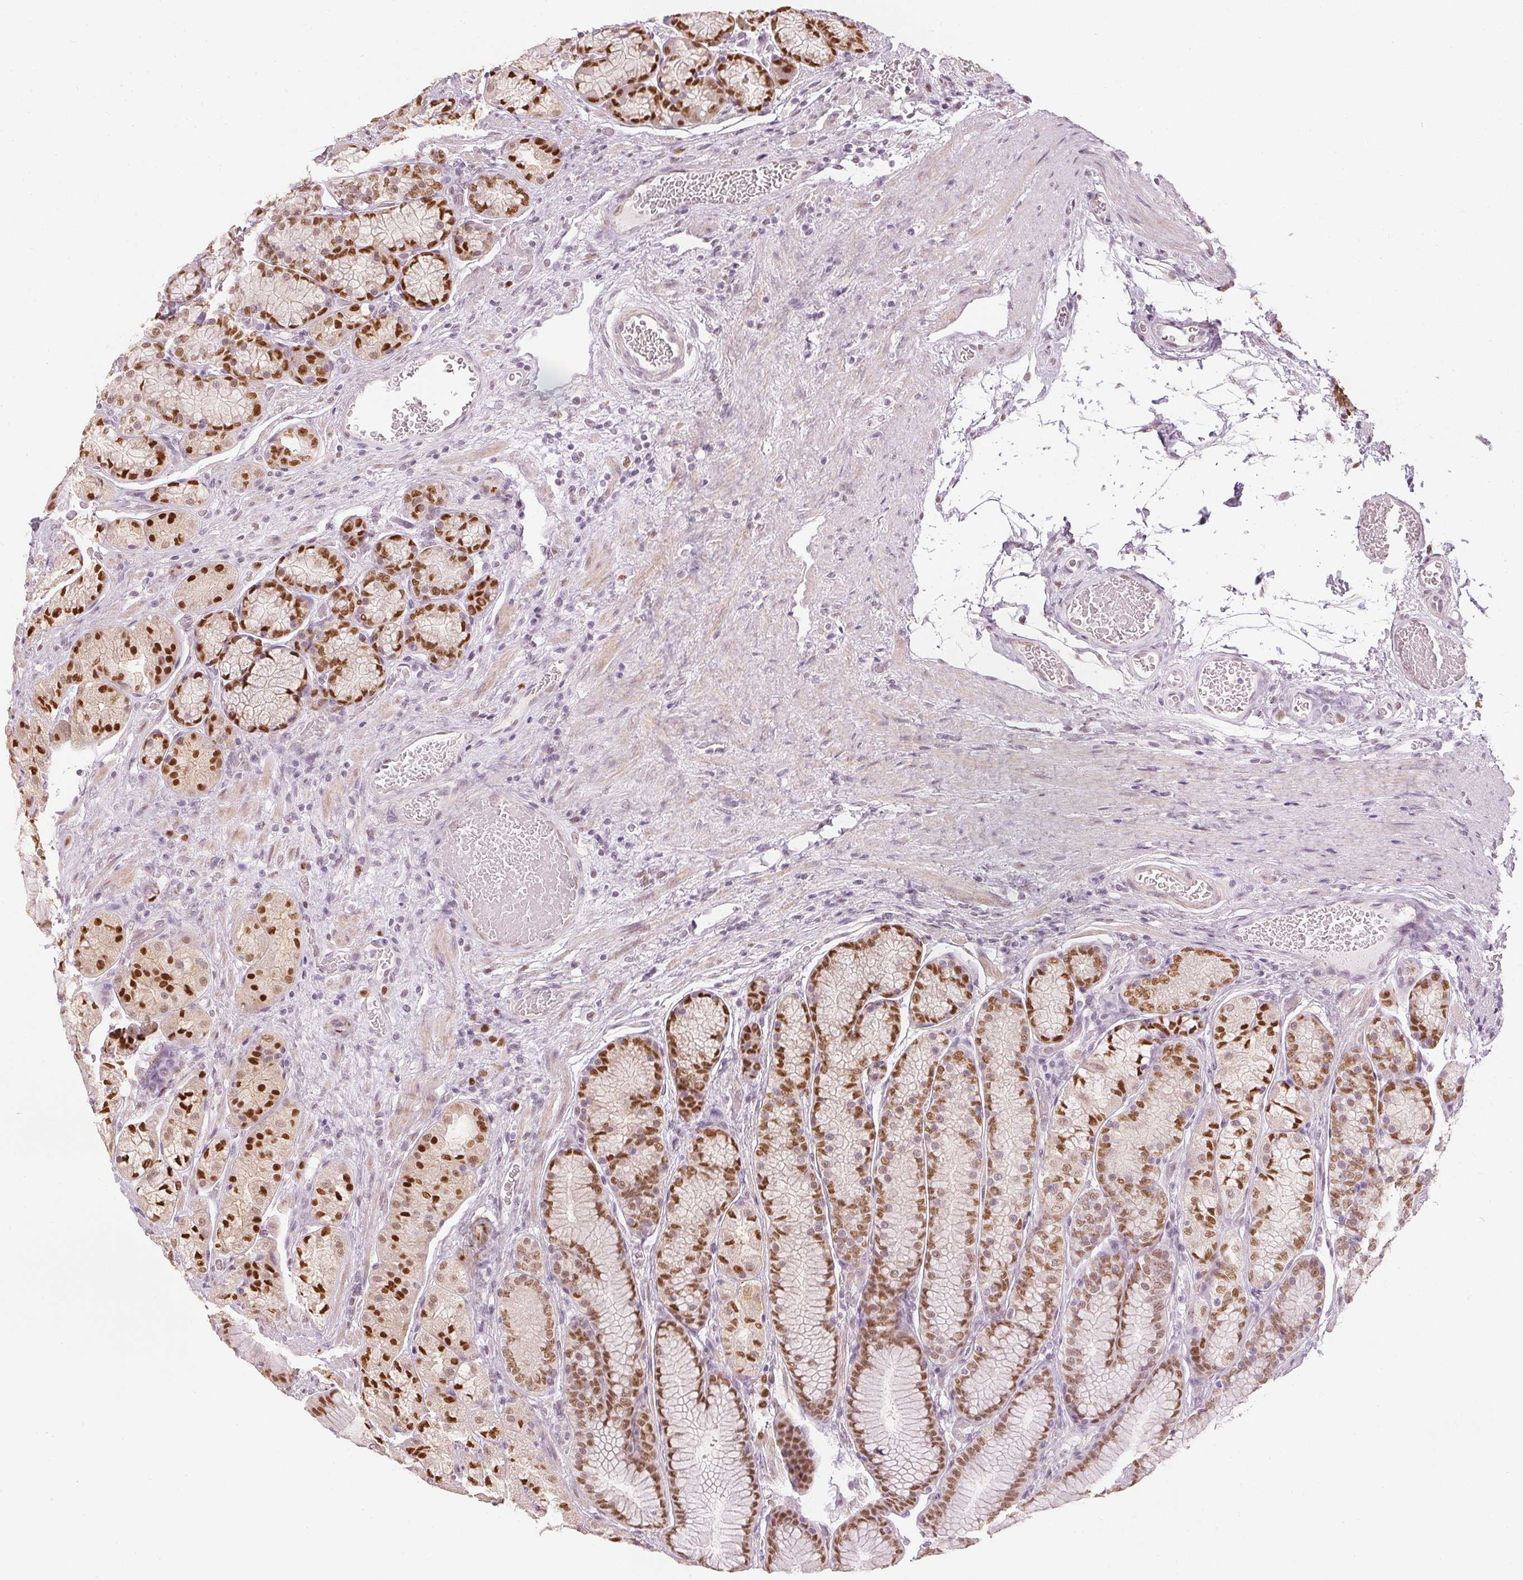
{"staining": {"intensity": "strong", "quantity": "25%-75%", "location": "nuclear"}, "tissue": "stomach", "cell_type": "Glandular cells", "image_type": "normal", "snomed": [{"axis": "morphology", "description": "Normal tissue, NOS"}, {"axis": "morphology", "description": "Adenocarcinoma, NOS"}, {"axis": "morphology", "description": "Adenocarcinoma, High grade"}, {"axis": "topography", "description": "Stomach, upper"}, {"axis": "topography", "description": "Stomach"}], "caption": "Stomach stained for a protein demonstrates strong nuclear positivity in glandular cells. The staining was performed using DAB (3,3'-diaminobenzidine), with brown indicating positive protein expression. Nuclei are stained blue with hematoxylin.", "gene": "ENSG00000267001", "patient": {"sex": "female", "age": 65}}